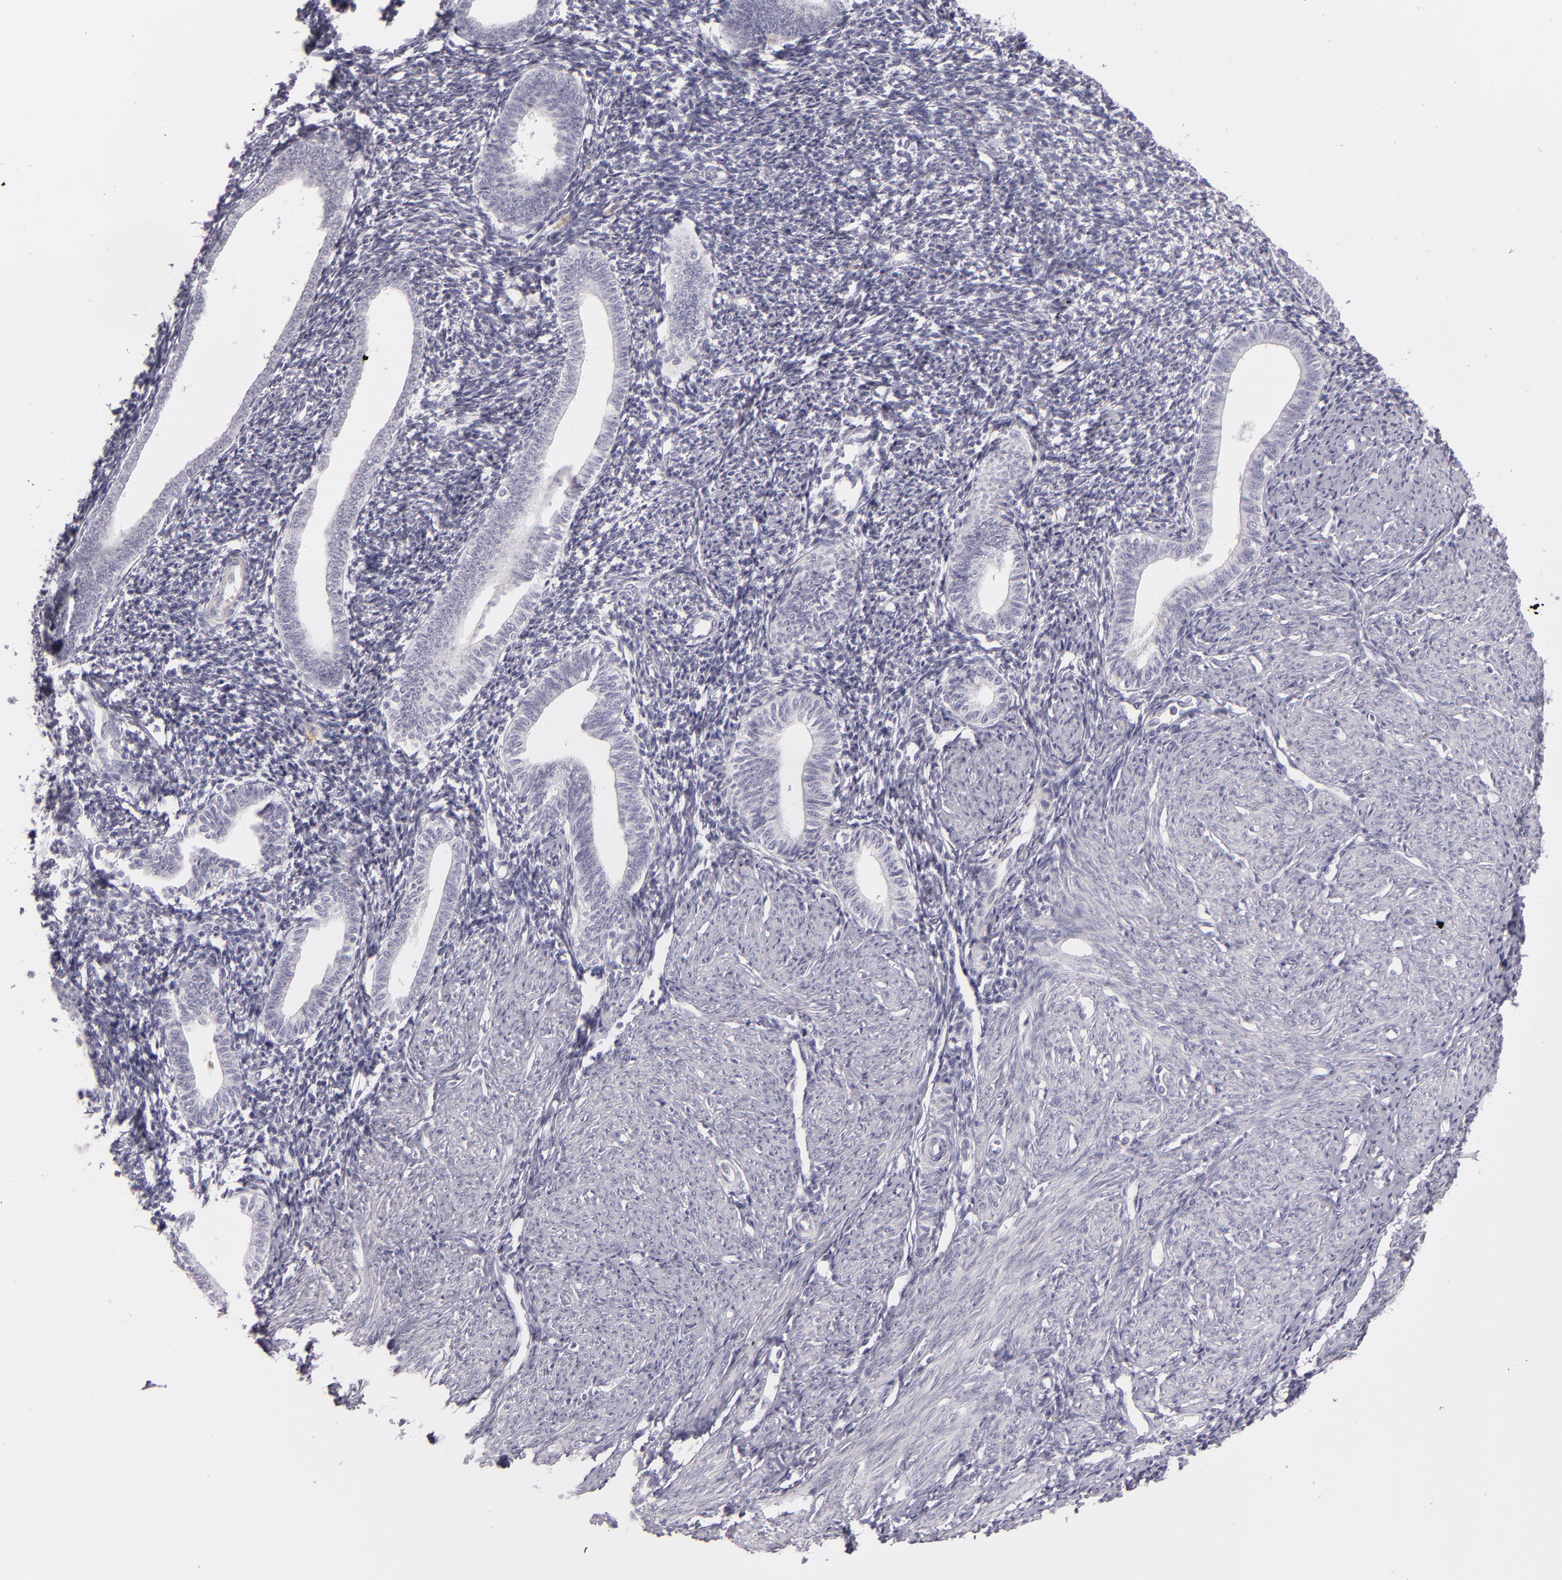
{"staining": {"intensity": "negative", "quantity": "none", "location": "none"}, "tissue": "endometrium", "cell_type": "Cells in endometrial stroma", "image_type": "normal", "snomed": [{"axis": "morphology", "description": "Normal tissue, NOS"}, {"axis": "topography", "description": "Endometrium"}], "caption": "The histopathology image displays no staining of cells in endometrial stroma in benign endometrium.", "gene": "FAM181A", "patient": {"sex": "female", "age": 52}}